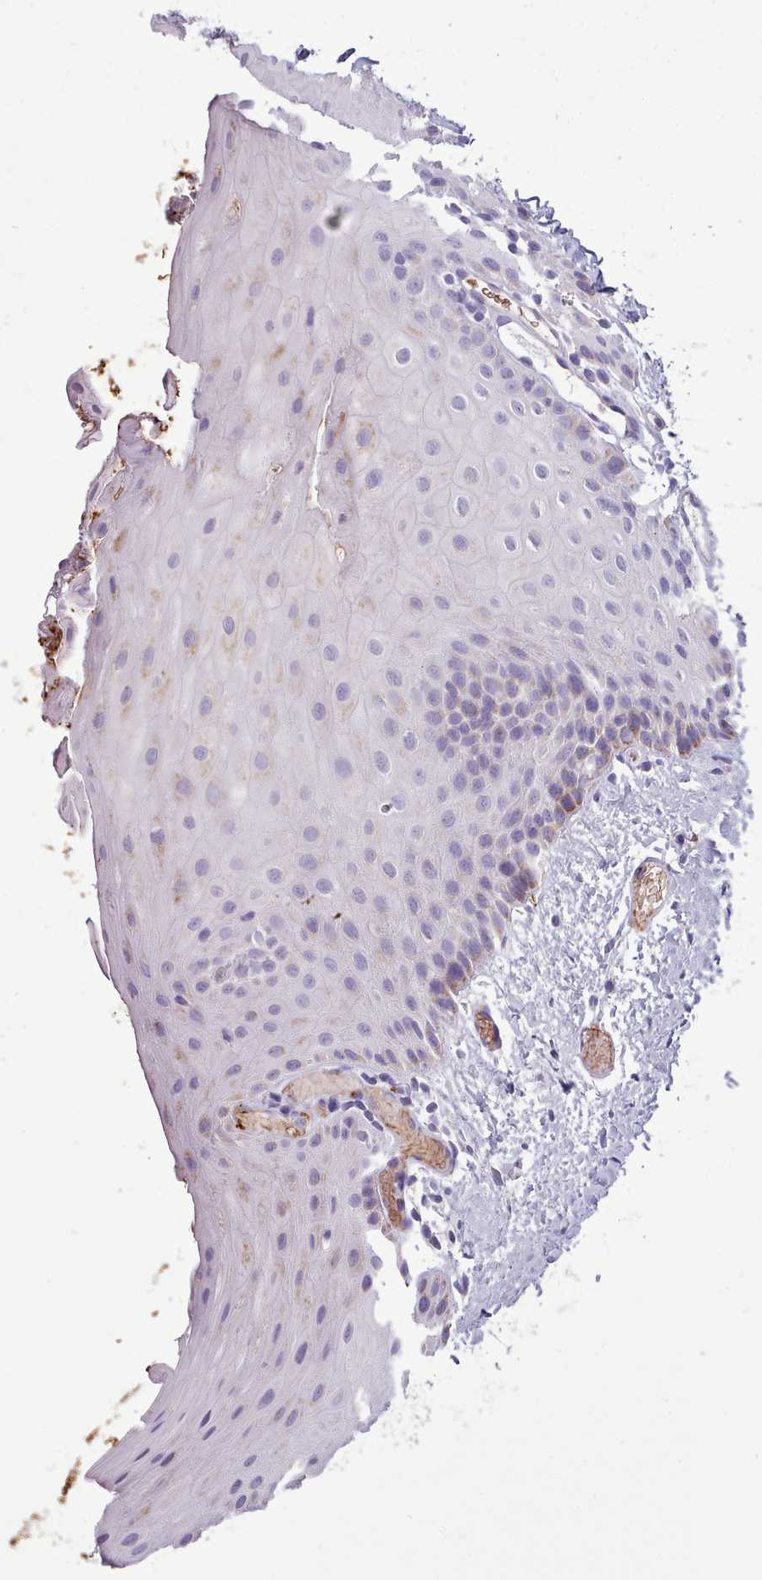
{"staining": {"intensity": "moderate", "quantity": "<25%", "location": "cytoplasmic/membranous"}, "tissue": "oral mucosa", "cell_type": "Squamous epithelial cells", "image_type": "normal", "snomed": [{"axis": "morphology", "description": "Normal tissue, NOS"}, {"axis": "topography", "description": "Oral tissue"}], "caption": "Approximately <25% of squamous epithelial cells in unremarkable human oral mucosa exhibit moderate cytoplasmic/membranous protein expression as visualized by brown immunohistochemical staining.", "gene": "AK4P3", "patient": {"sex": "female", "age": 67}}